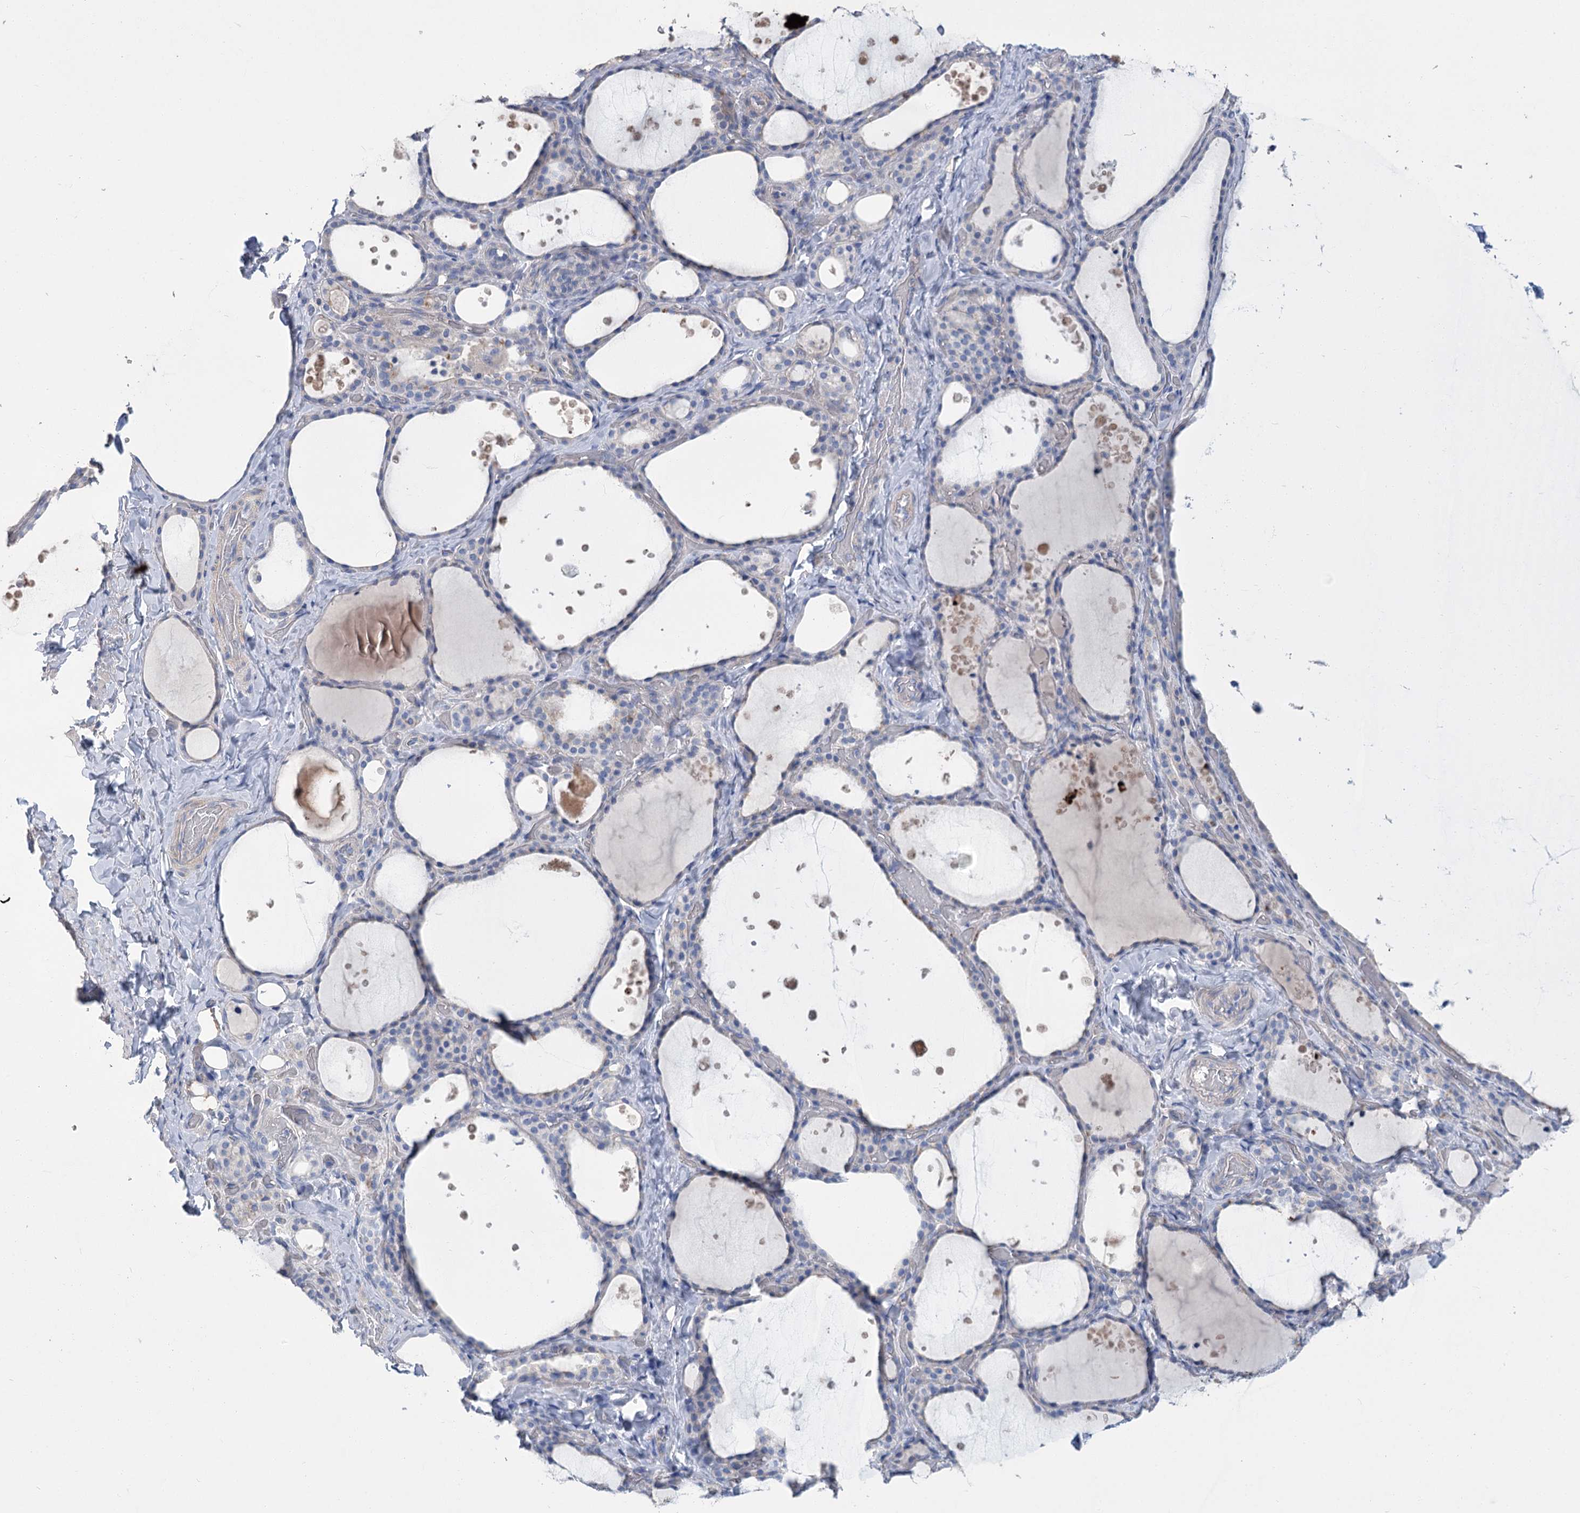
{"staining": {"intensity": "negative", "quantity": "none", "location": "none"}, "tissue": "thyroid gland", "cell_type": "Glandular cells", "image_type": "normal", "snomed": [{"axis": "morphology", "description": "Normal tissue, NOS"}, {"axis": "topography", "description": "Thyroid gland"}], "caption": "This is a photomicrograph of immunohistochemistry staining of normal thyroid gland, which shows no positivity in glandular cells.", "gene": "SLC9A3", "patient": {"sex": "female", "age": 44}}